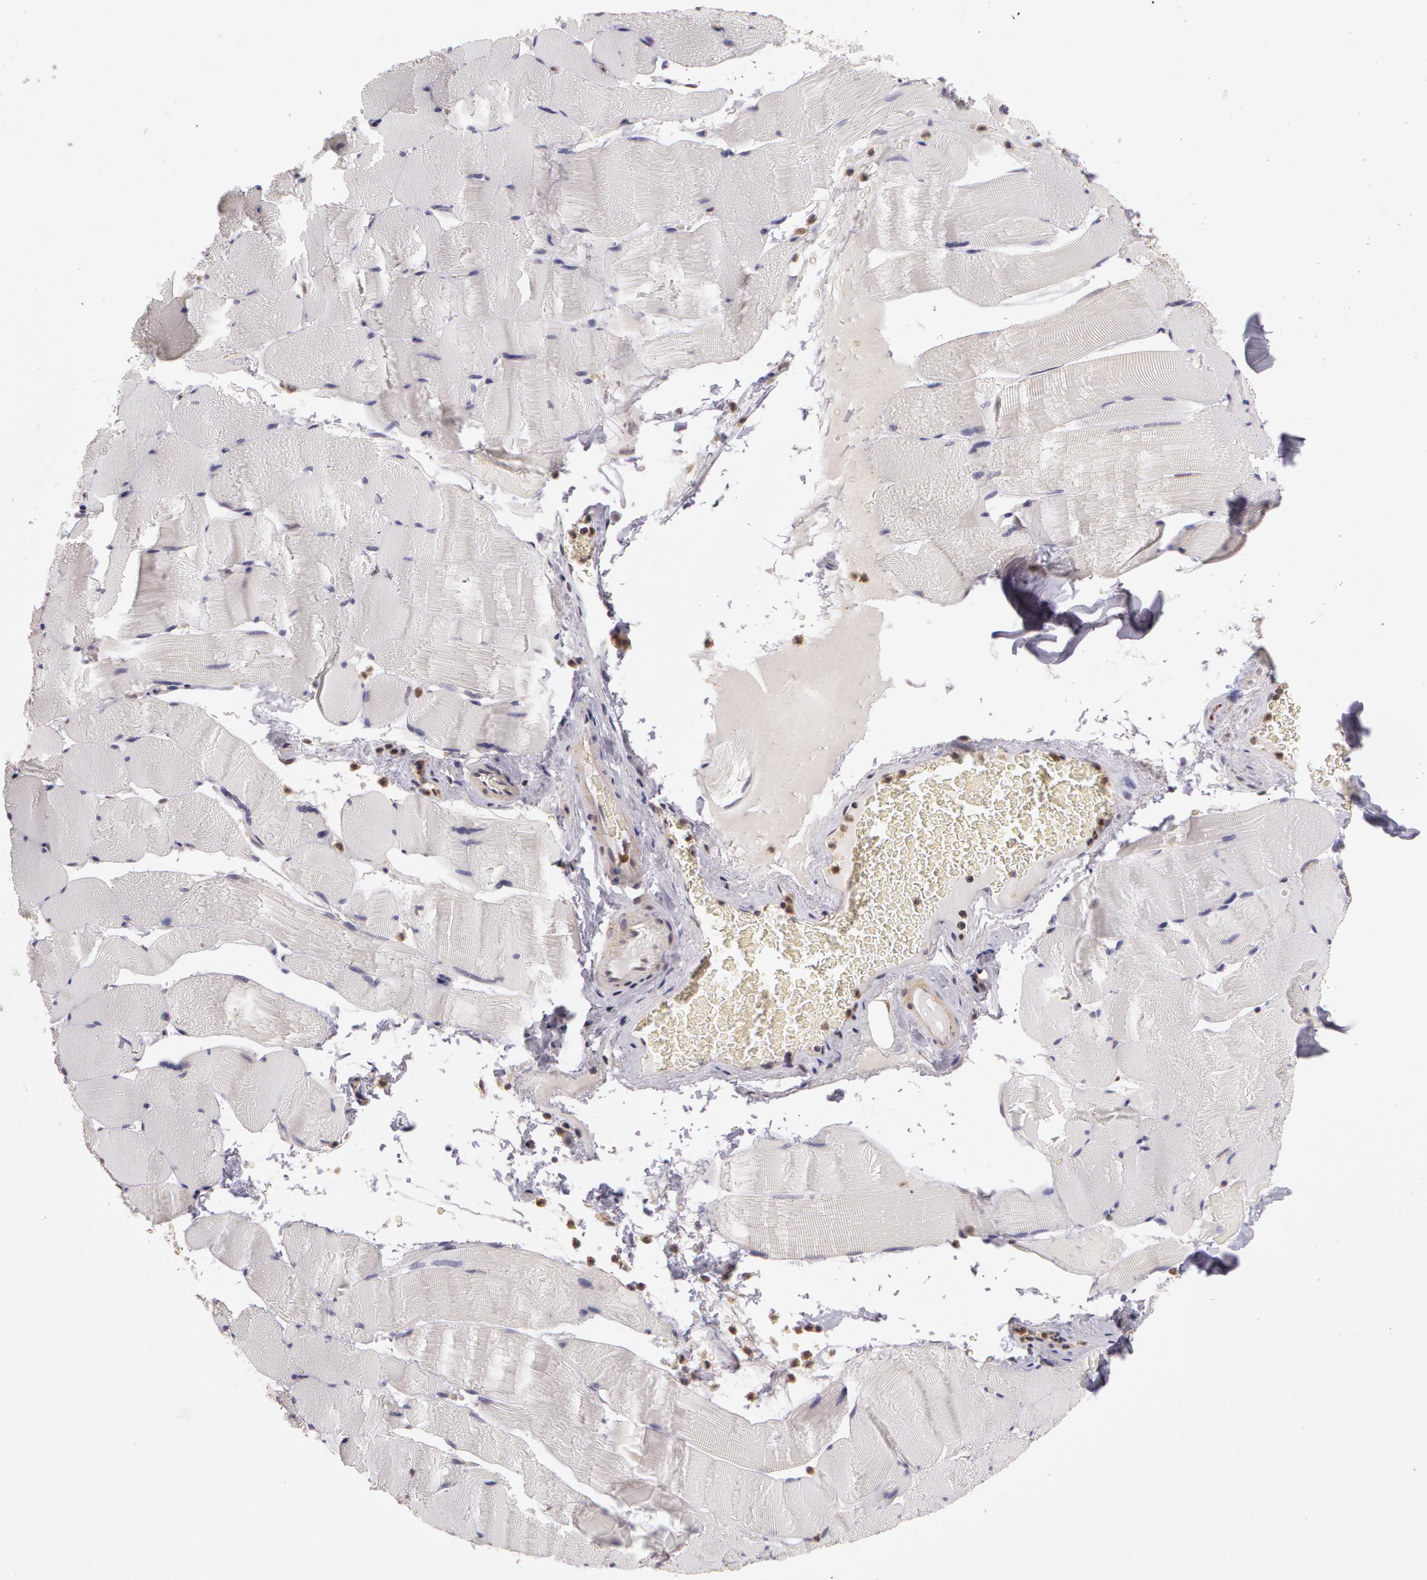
{"staining": {"intensity": "negative", "quantity": "none", "location": "none"}, "tissue": "skeletal muscle", "cell_type": "Myocytes", "image_type": "normal", "snomed": [{"axis": "morphology", "description": "Normal tissue, NOS"}, {"axis": "topography", "description": "Skeletal muscle"}], "caption": "Myocytes are negative for protein expression in normal human skeletal muscle. (Brightfield microscopy of DAB immunohistochemistry at high magnification).", "gene": "AHSA1", "patient": {"sex": "male", "age": 62}}